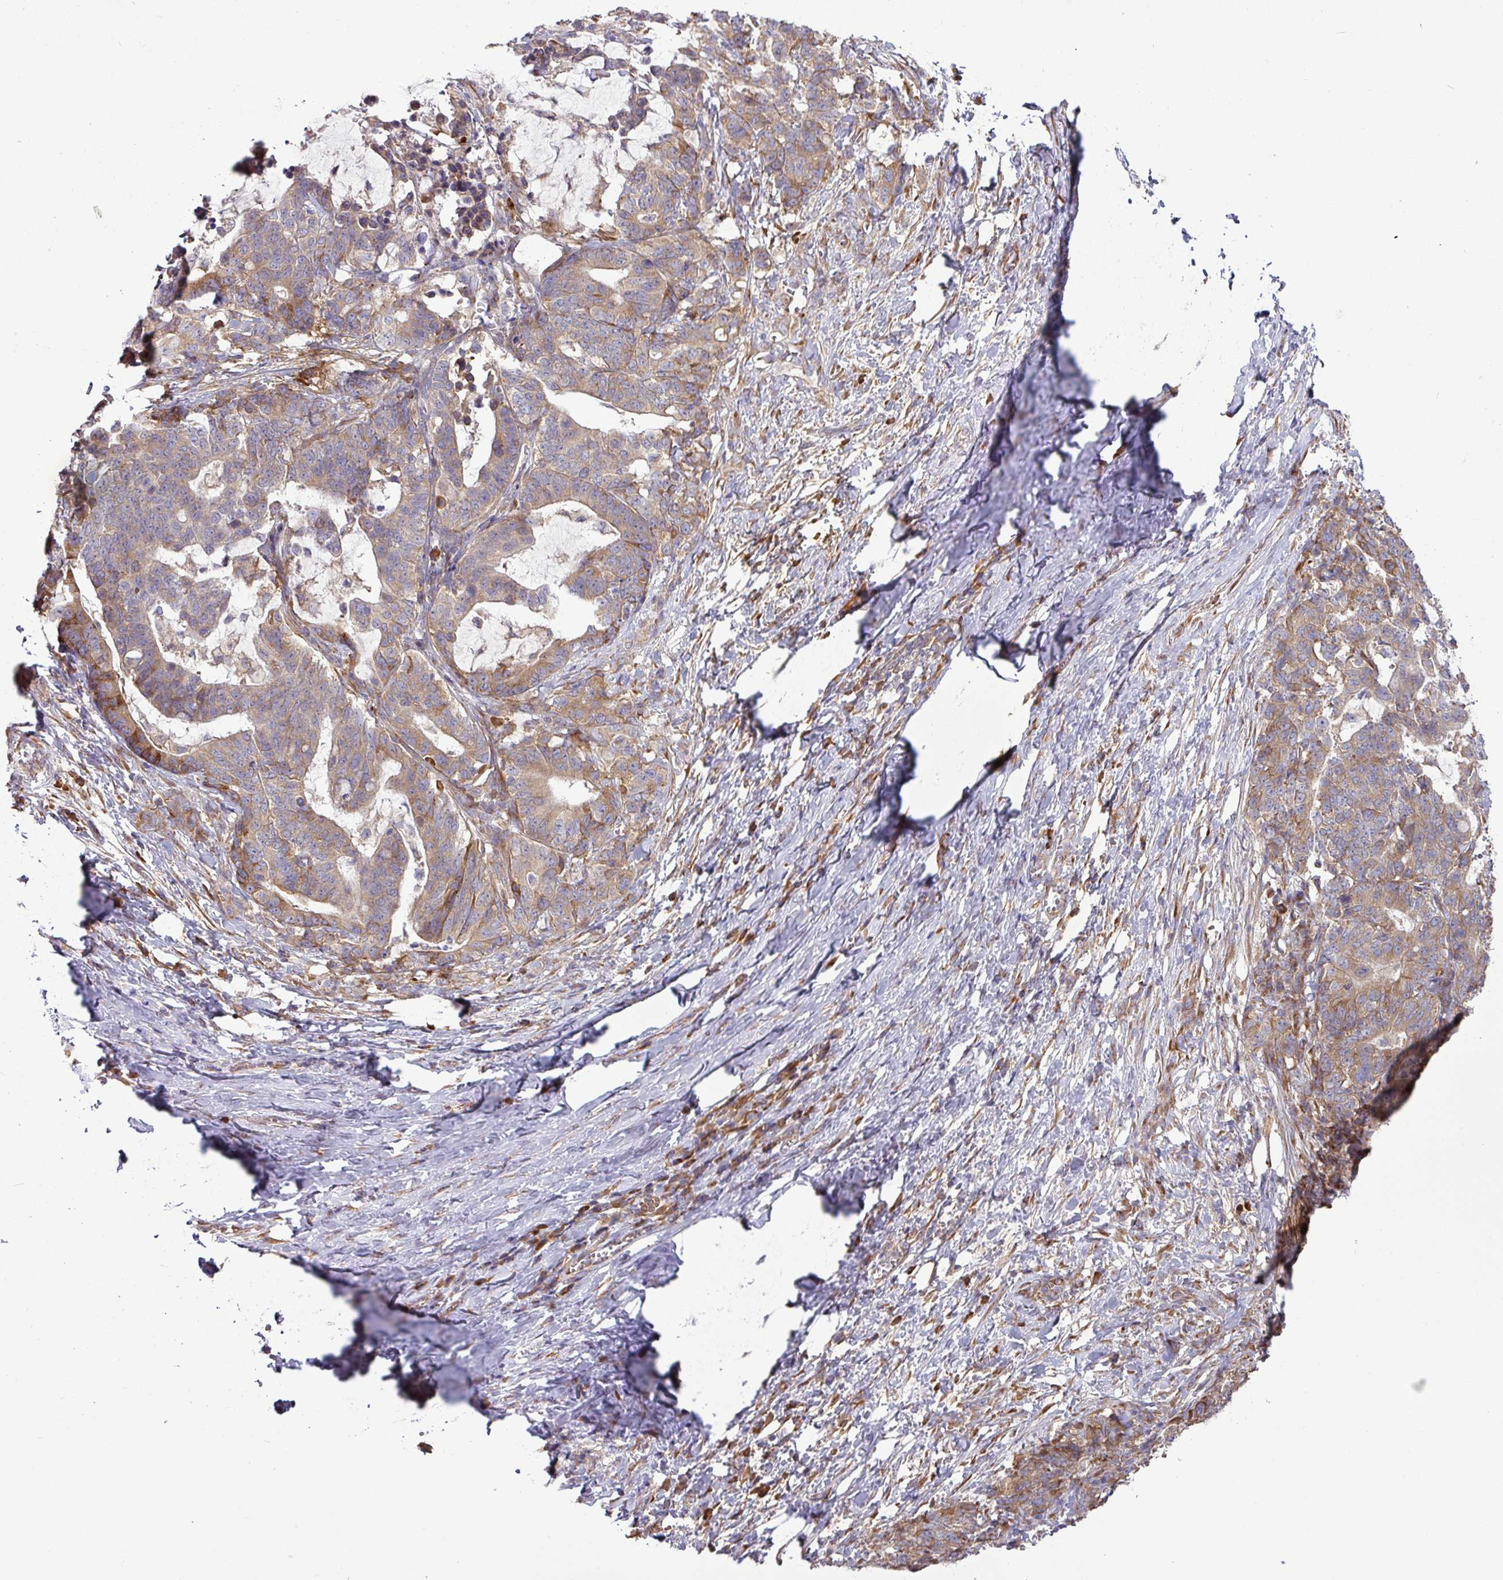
{"staining": {"intensity": "moderate", "quantity": ">75%", "location": "cytoplasmic/membranous"}, "tissue": "stomach cancer", "cell_type": "Tumor cells", "image_type": "cancer", "snomed": [{"axis": "morphology", "description": "Normal tissue, NOS"}, {"axis": "morphology", "description": "Adenocarcinoma, NOS"}, {"axis": "topography", "description": "Stomach"}], "caption": "This micrograph displays immunohistochemistry (IHC) staining of human stomach cancer (adenocarcinoma), with medium moderate cytoplasmic/membranous staining in about >75% of tumor cells.", "gene": "GALP", "patient": {"sex": "female", "age": 64}}